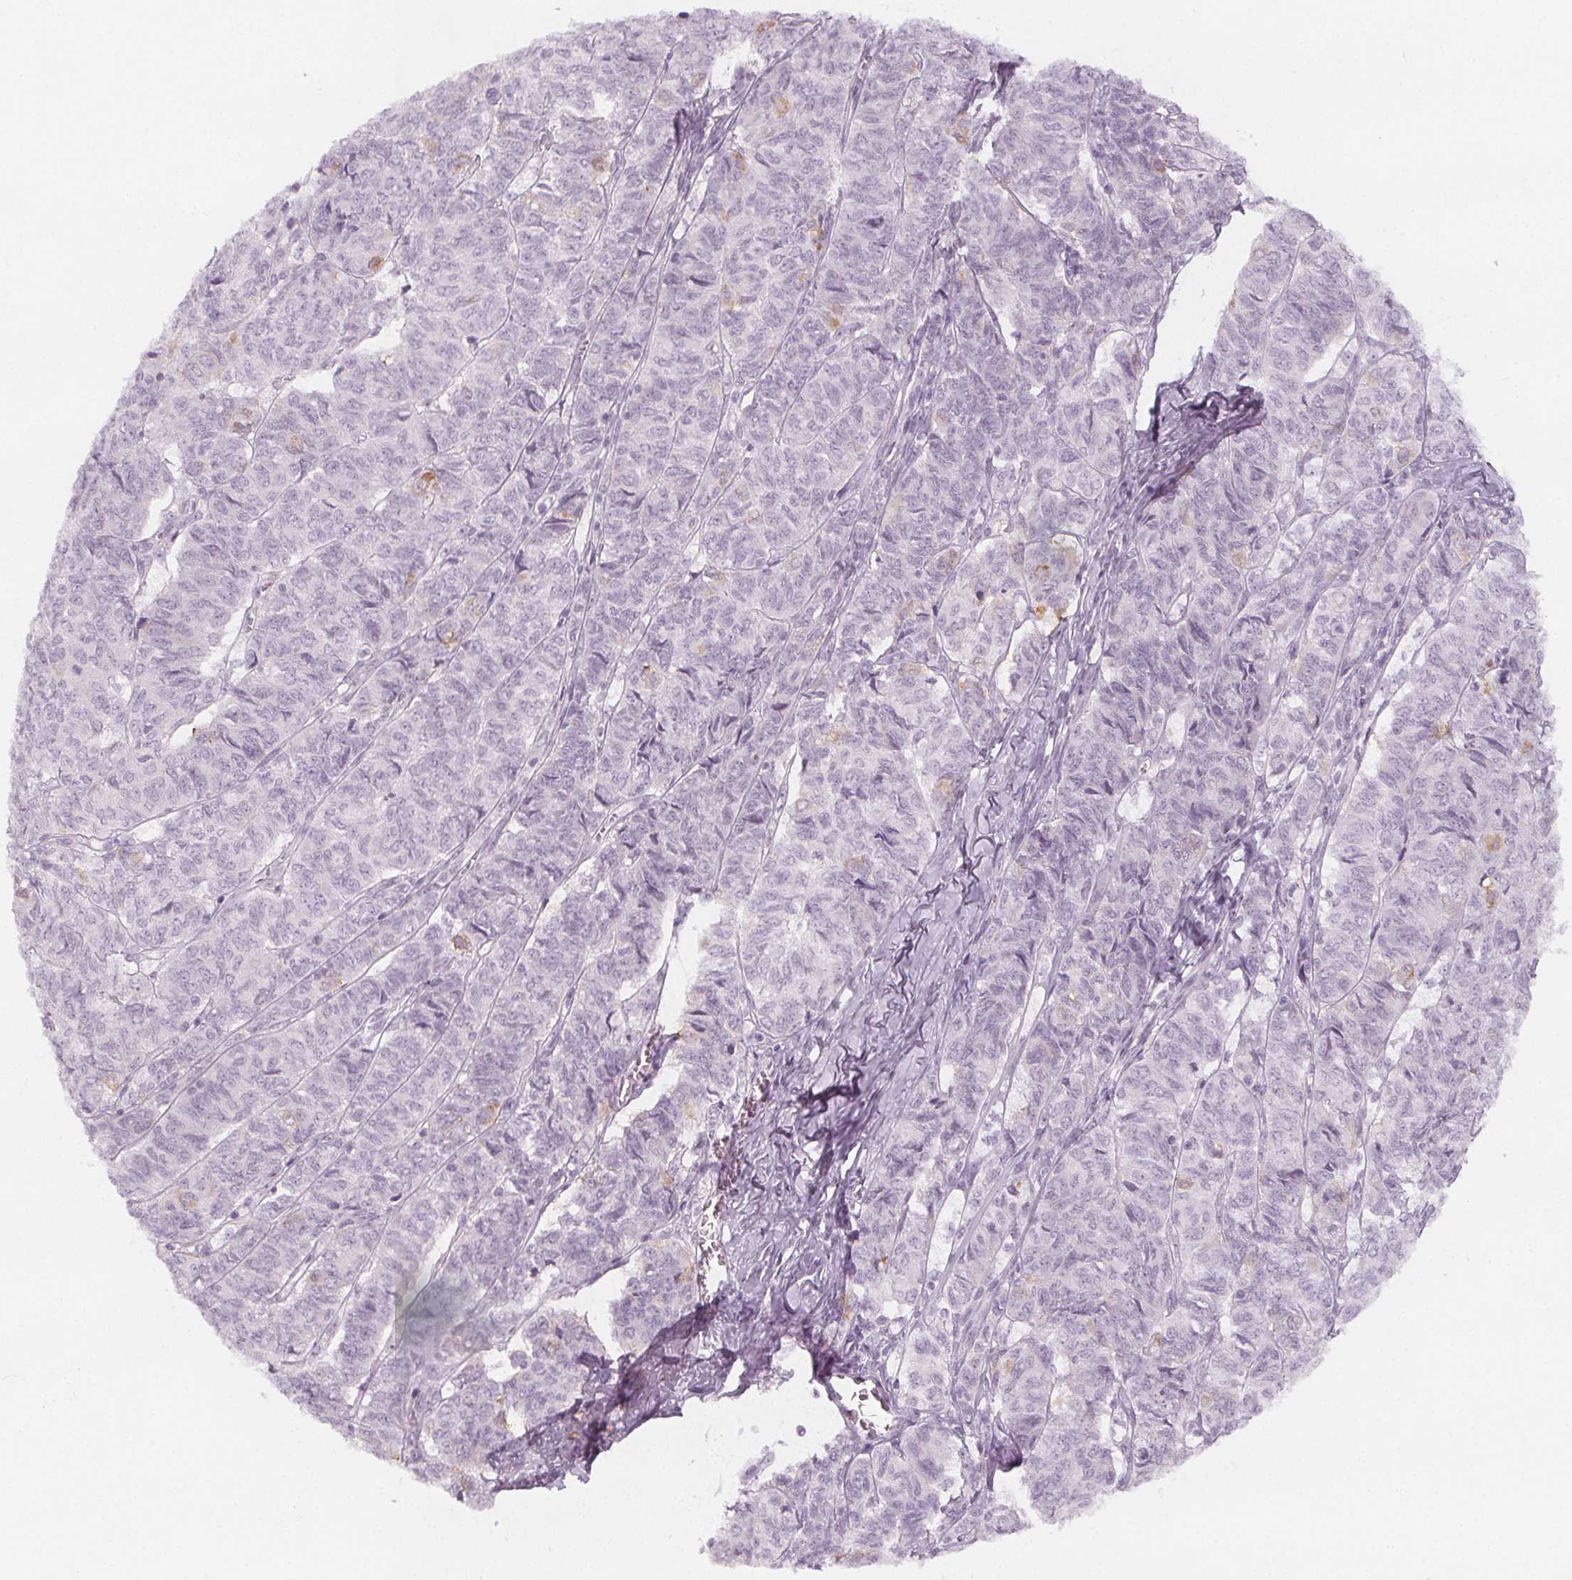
{"staining": {"intensity": "negative", "quantity": "none", "location": "none"}, "tissue": "ovarian cancer", "cell_type": "Tumor cells", "image_type": "cancer", "snomed": [{"axis": "morphology", "description": "Carcinoma, endometroid"}, {"axis": "topography", "description": "Ovary"}], "caption": "Immunohistochemical staining of ovarian endometroid carcinoma demonstrates no significant expression in tumor cells.", "gene": "MAP1A", "patient": {"sex": "female", "age": 80}}